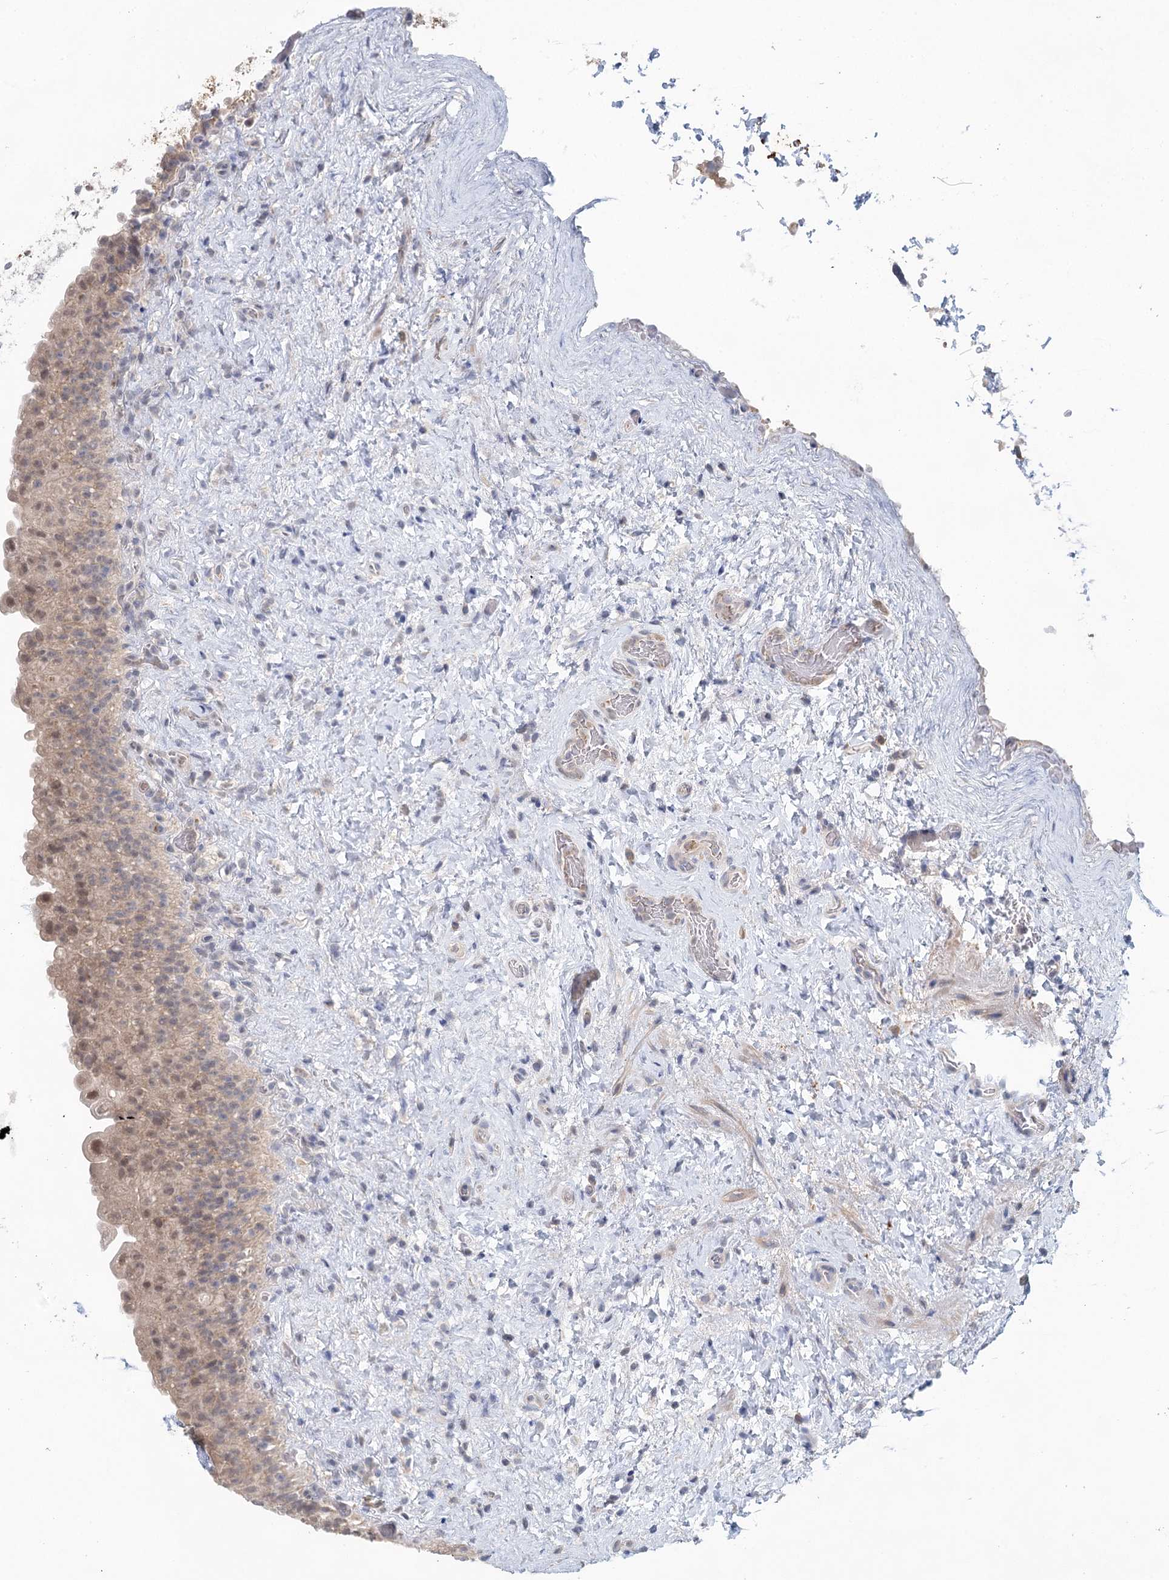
{"staining": {"intensity": "weak", "quantity": "25%-75%", "location": "cytoplasmic/membranous,nuclear"}, "tissue": "urinary bladder", "cell_type": "Urothelial cells", "image_type": "normal", "snomed": [{"axis": "morphology", "description": "Normal tissue, NOS"}, {"axis": "topography", "description": "Urinary bladder"}], "caption": "Weak cytoplasmic/membranous,nuclear positivity is identified in about 25%-75% of urothelial cells in unremarkable urinary bladder.", "gene": "BLTP1", "patient": {"sex": "female", "age": 27}}